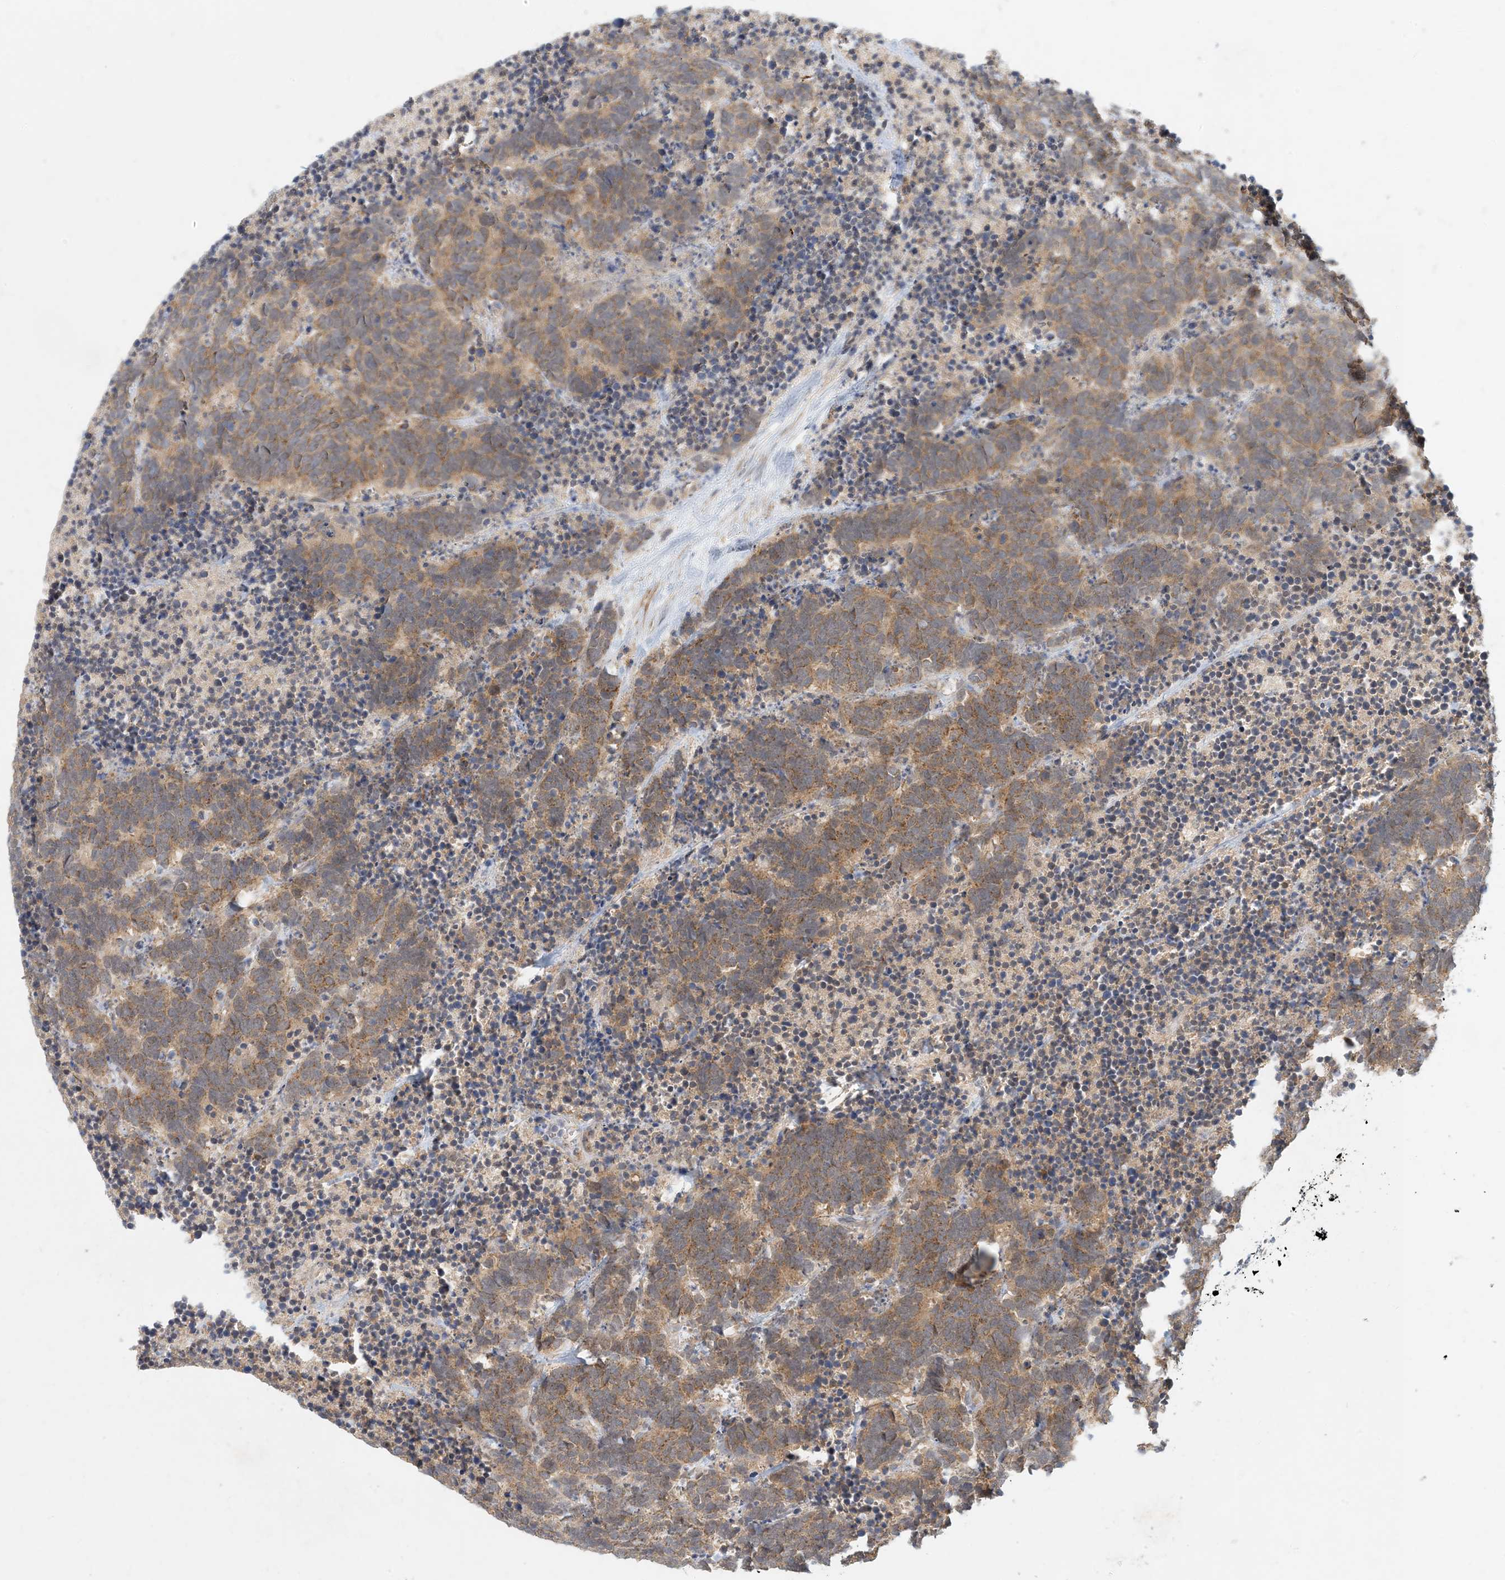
{"staining": {"intensity": "moderate", "quantity": ">75%", "location": "cytoplasmic/membranous"}, "tissue": "carcinoid", "cell_type": "Tumor cells", "image_type": "cancer", "snomed": [{"axis": "morphology", "description": "Carcinoma, NOS"}, {"axis": "morphology", "description": "Carcinoid, malignant, NOS"}, {"axis": "topography", "description": "Urinary bladder"}], "caption": "A histopathology image of human carcinoid stained for a protein shows moderate cytoplasmic/membranous brown staining in tumor cells. (IHC, brightfield microscopy, high magnification).", "gene": "ZBTB3", "patient": {"sex": "male", "age": 57}}